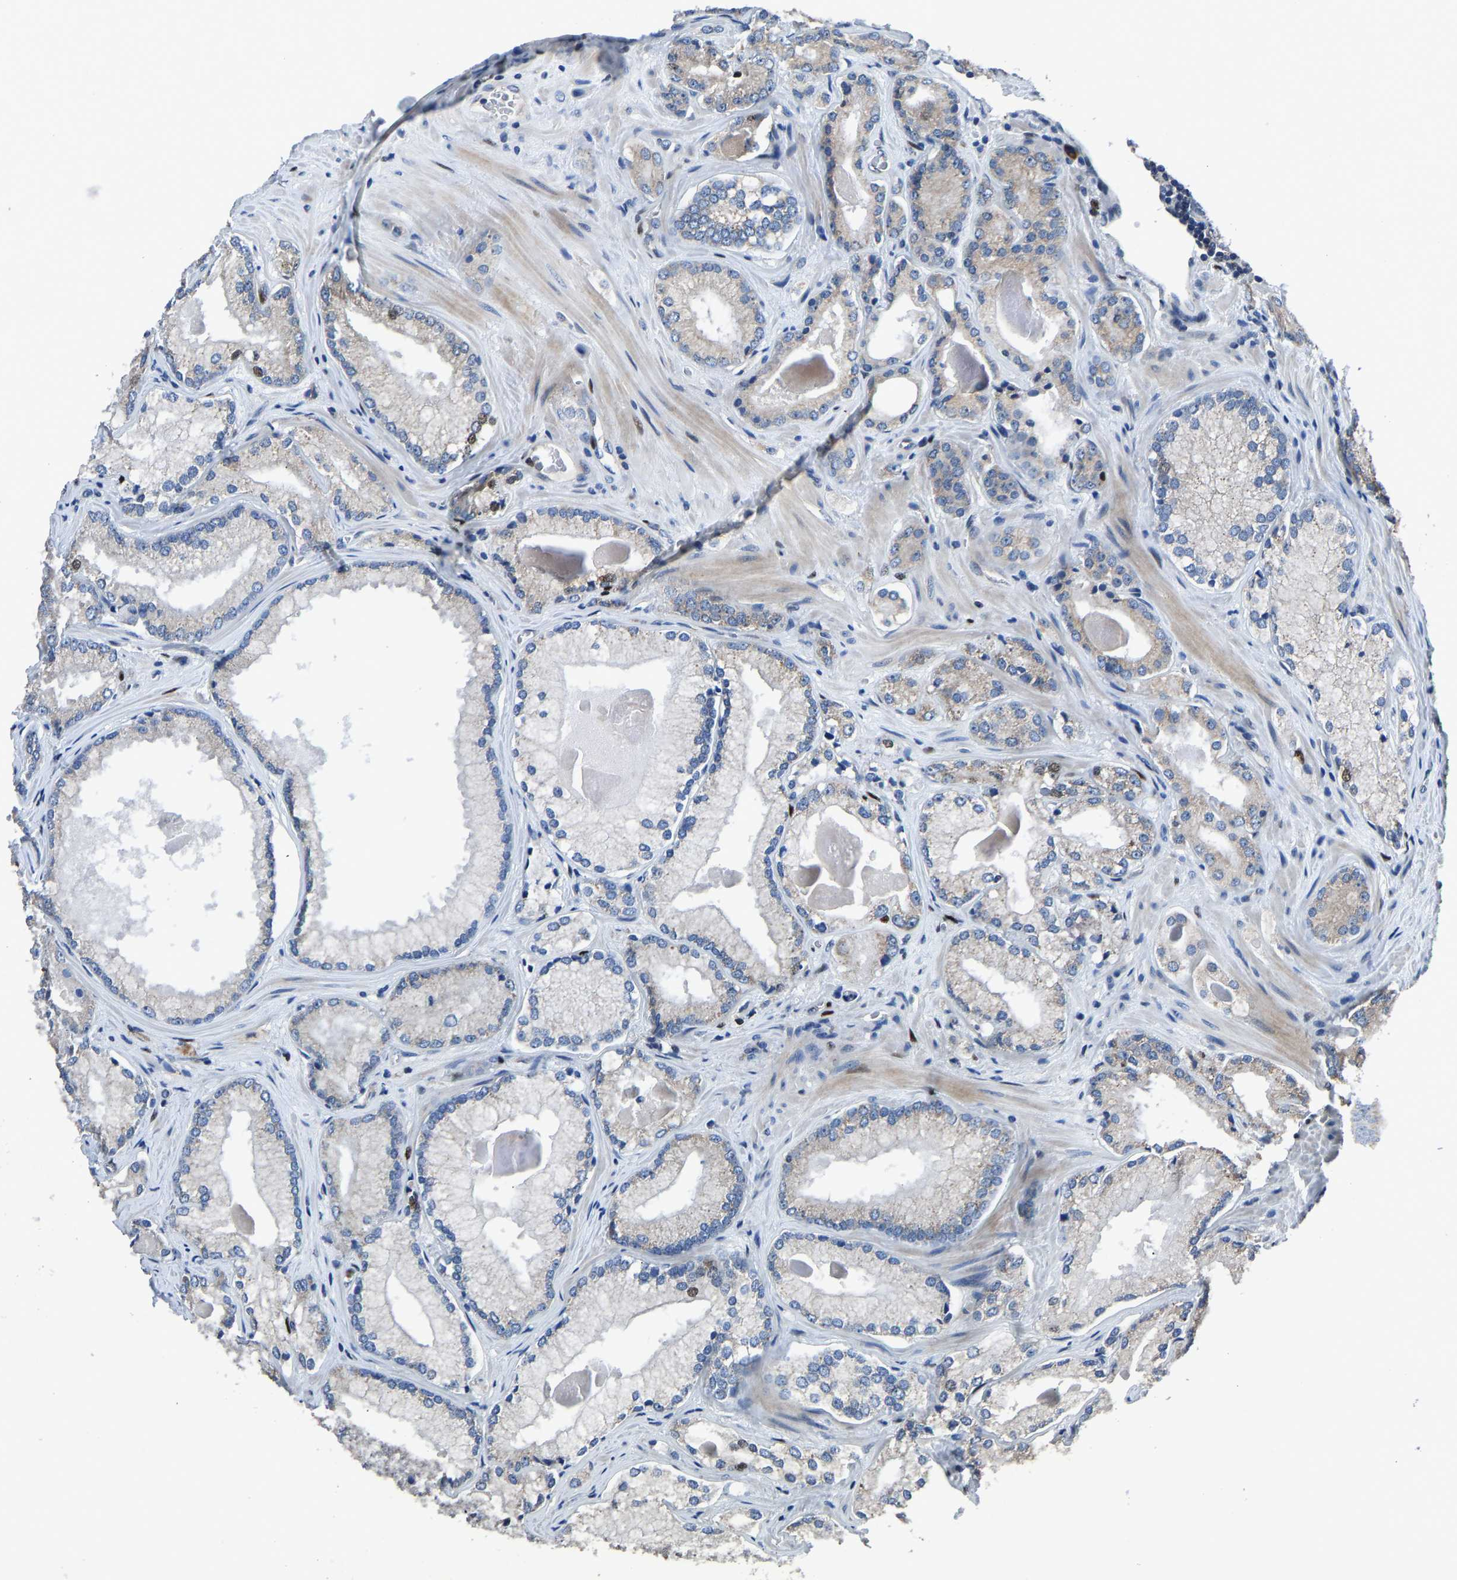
{"staining": {"intensity": "negative", "quantity": "none", "location": "none"}, "tissue": "prostate cancer", "cell_type": "Tumor cells", "image_type": "cancer", "snomed": [{"axis": "morphology", "description": "Adenocarcinoma, Low grade"}, {"axis": "topography", "description": "Prostate"}], "caption": "IHC image of prostate cancer (low-grade adenocarcinoma) stained for a protein (brown), which demonstrates no expression in tumor cells.", "gene": "EGR1", "patient": {"sex": "male", "age": 65}}